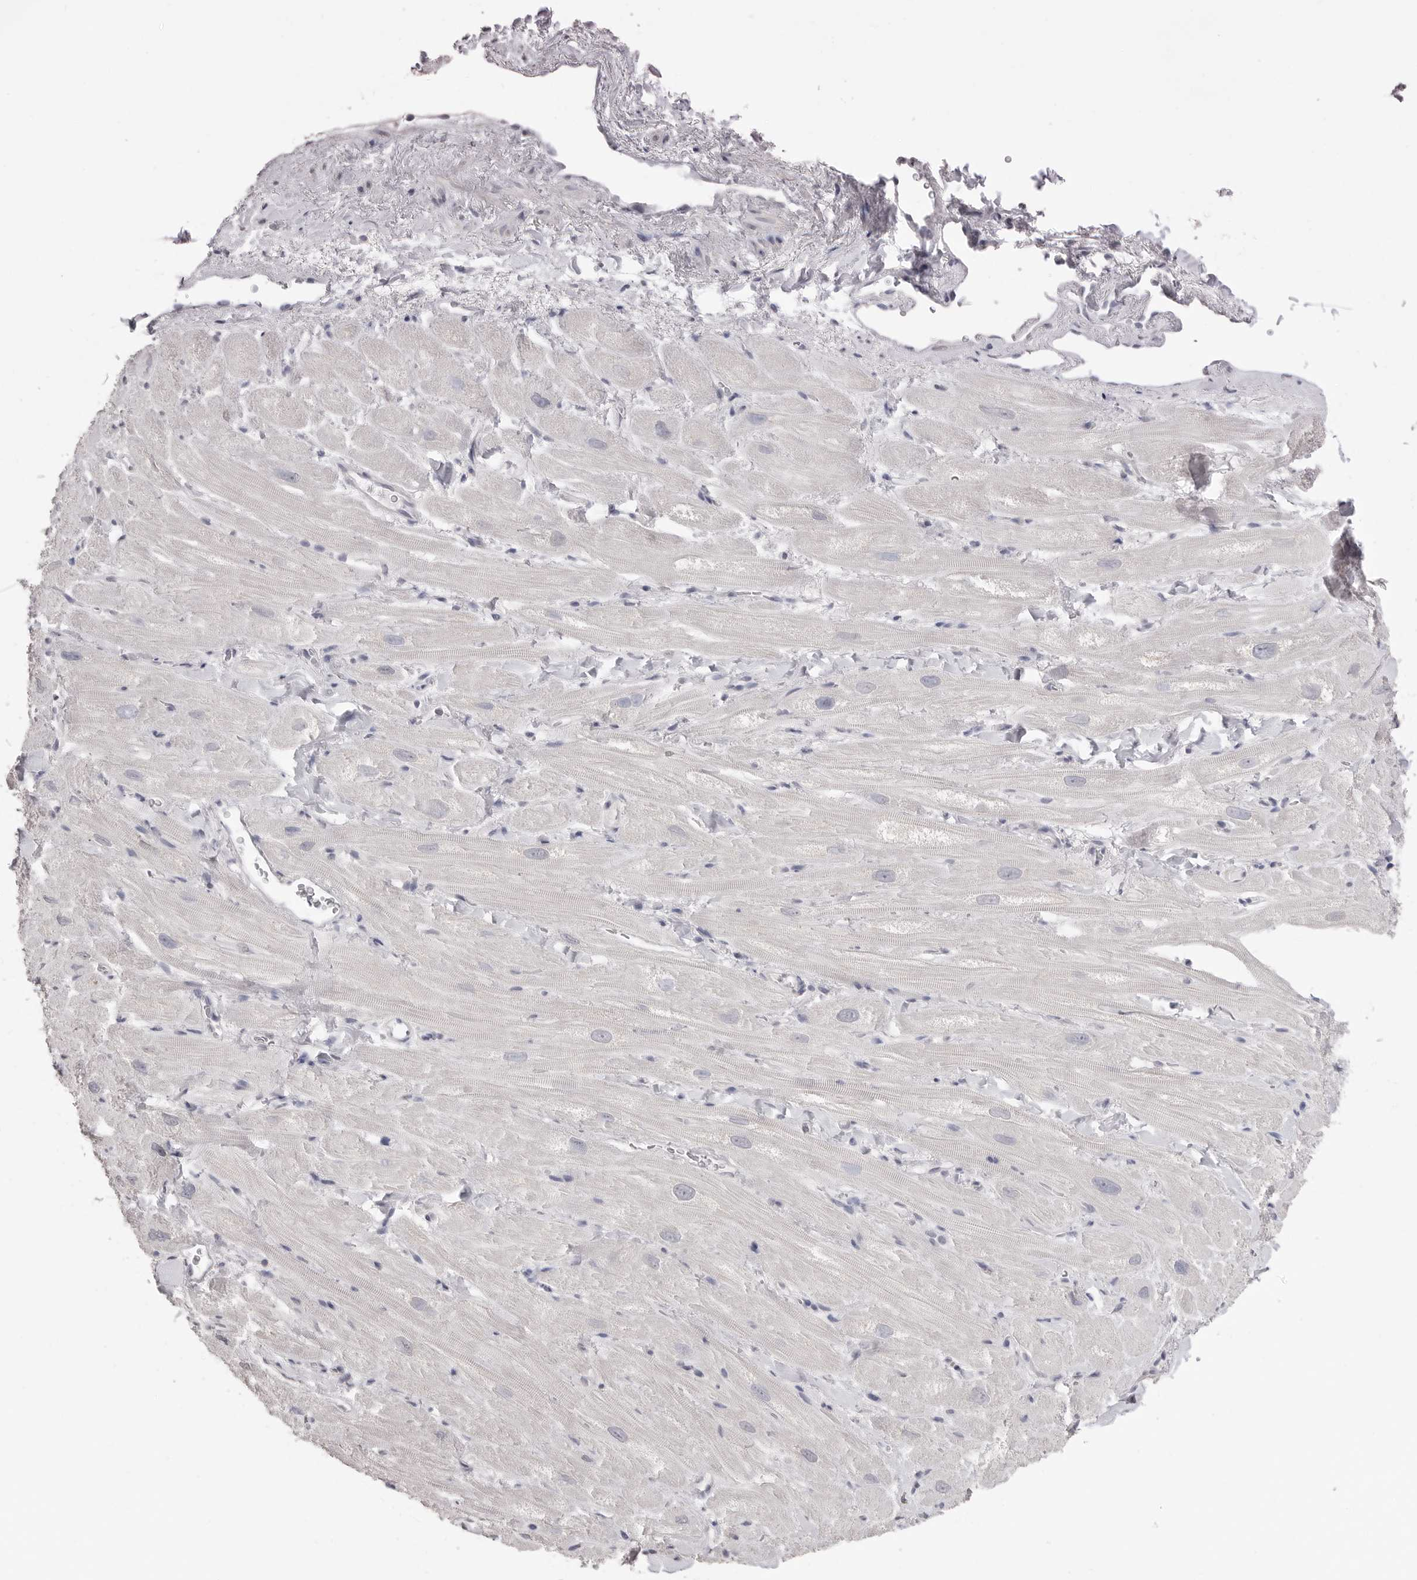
{"staining": {"intensity": "negative", "quantity": "none", "location": "none"}, "tissue": "heart muscle", "cell_type": "Cardiomyocytes", "image_type": "normal", "snomed": [{"axis": "morphology", "description": "Normal tissue, NOS"}, {"axis": "topography", "description": "Heart"}], "caption": "Histopathology image shows no significant protein expression in cardiomyocytes of normal heart muscle.", "gene": "ICAM5", "patient": {"sex": "male", "age": 49}}